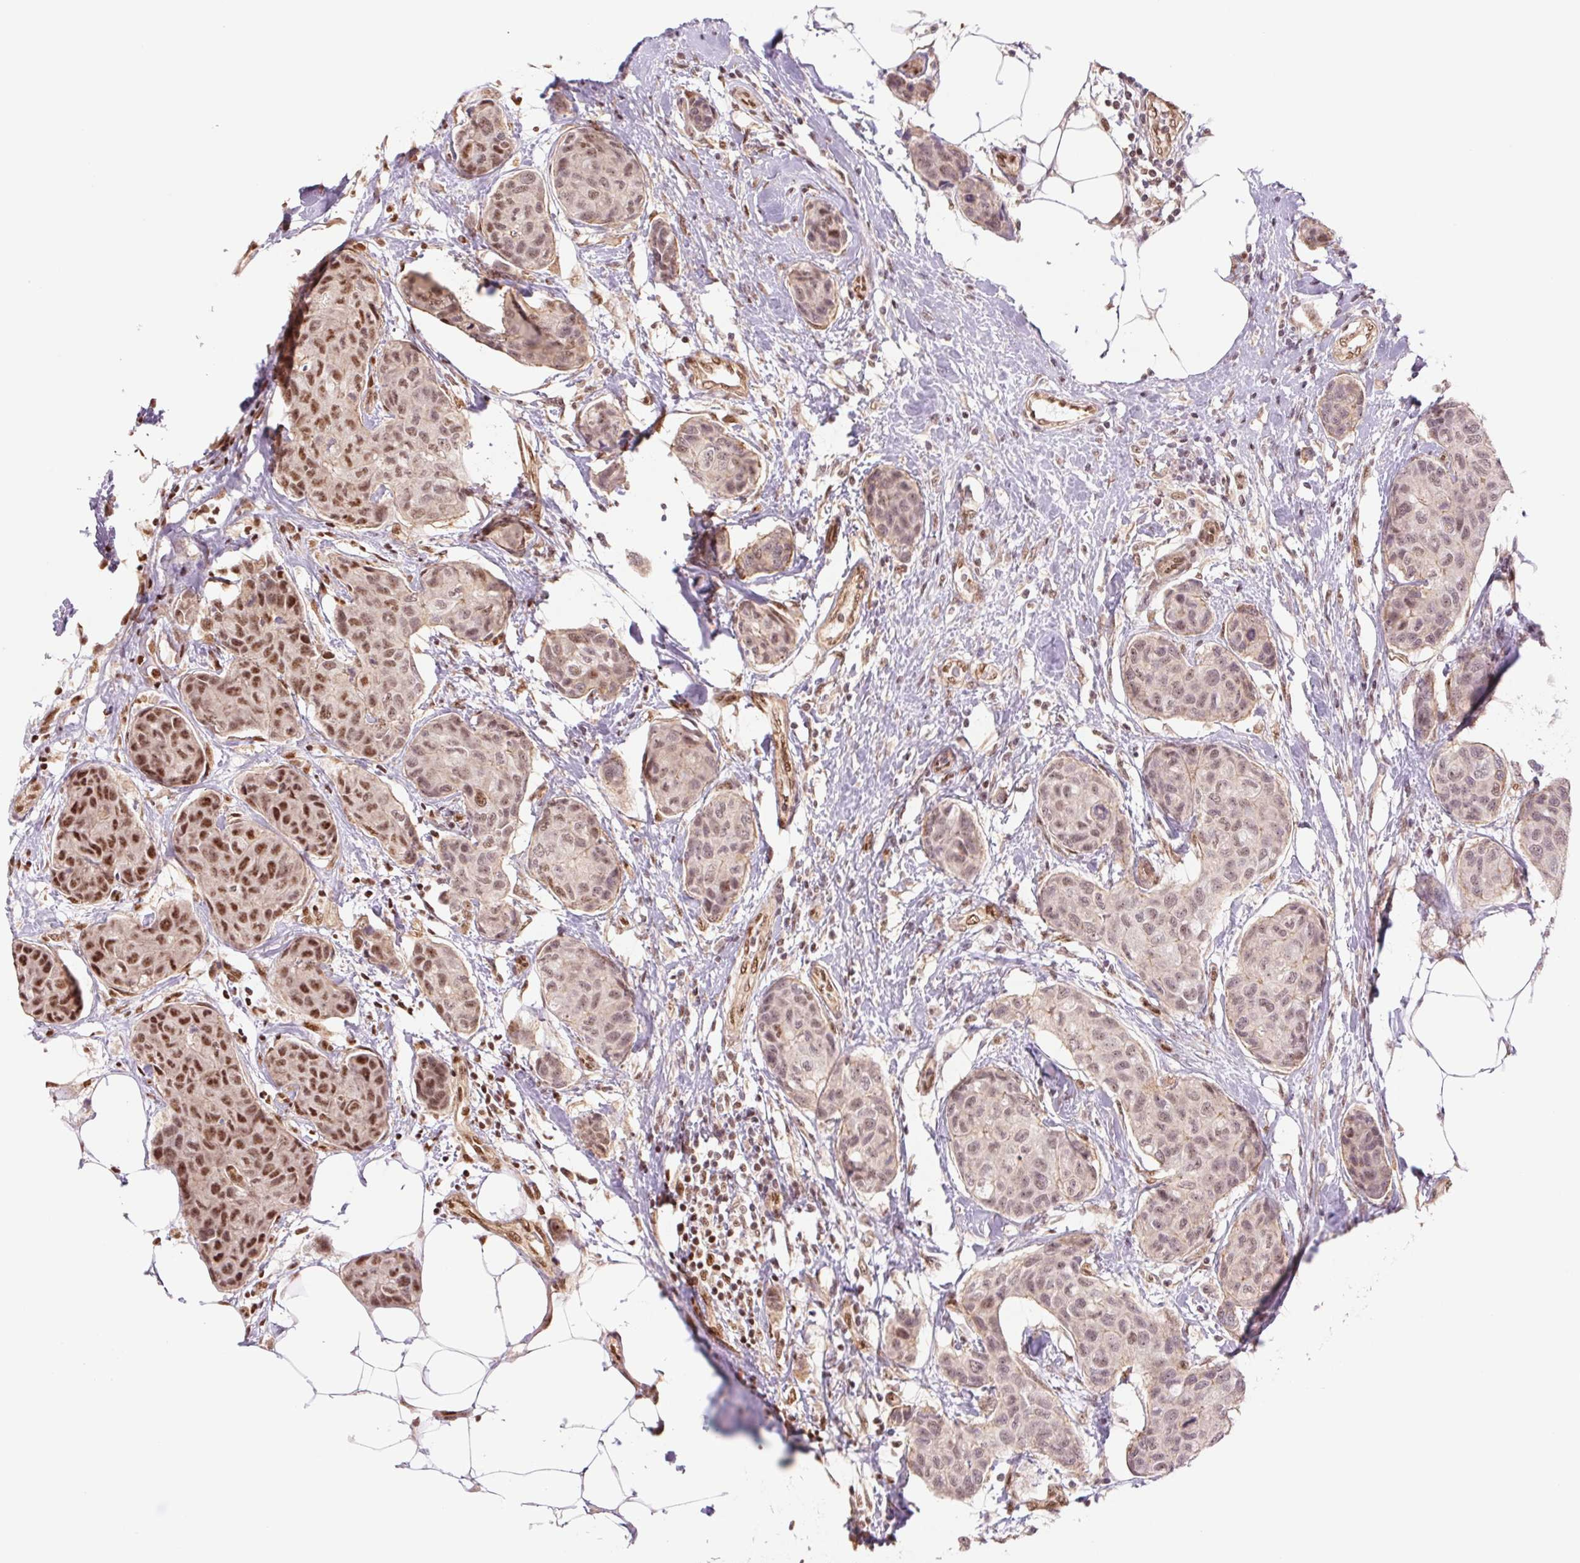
{"staining": {"intensity": "strong", "quantity": "25%-75%", "location": "nuclear"}, "tissue": "breast cancer", "cell_type": "Tumor cells", "image_type": "cancer", "snomed": [{"axis": "morphology", "description": "Duct carcinoma"}, {"axis": "topography", "description": "Breast"}], "caption": "A histopathology image of human breast cancer (intraductal carcinoma) stained for a protein shows strong nuclear brown staining in tumor cells.", "gene": "CWC25", "patient": {"sex": "female", "age": 80}}